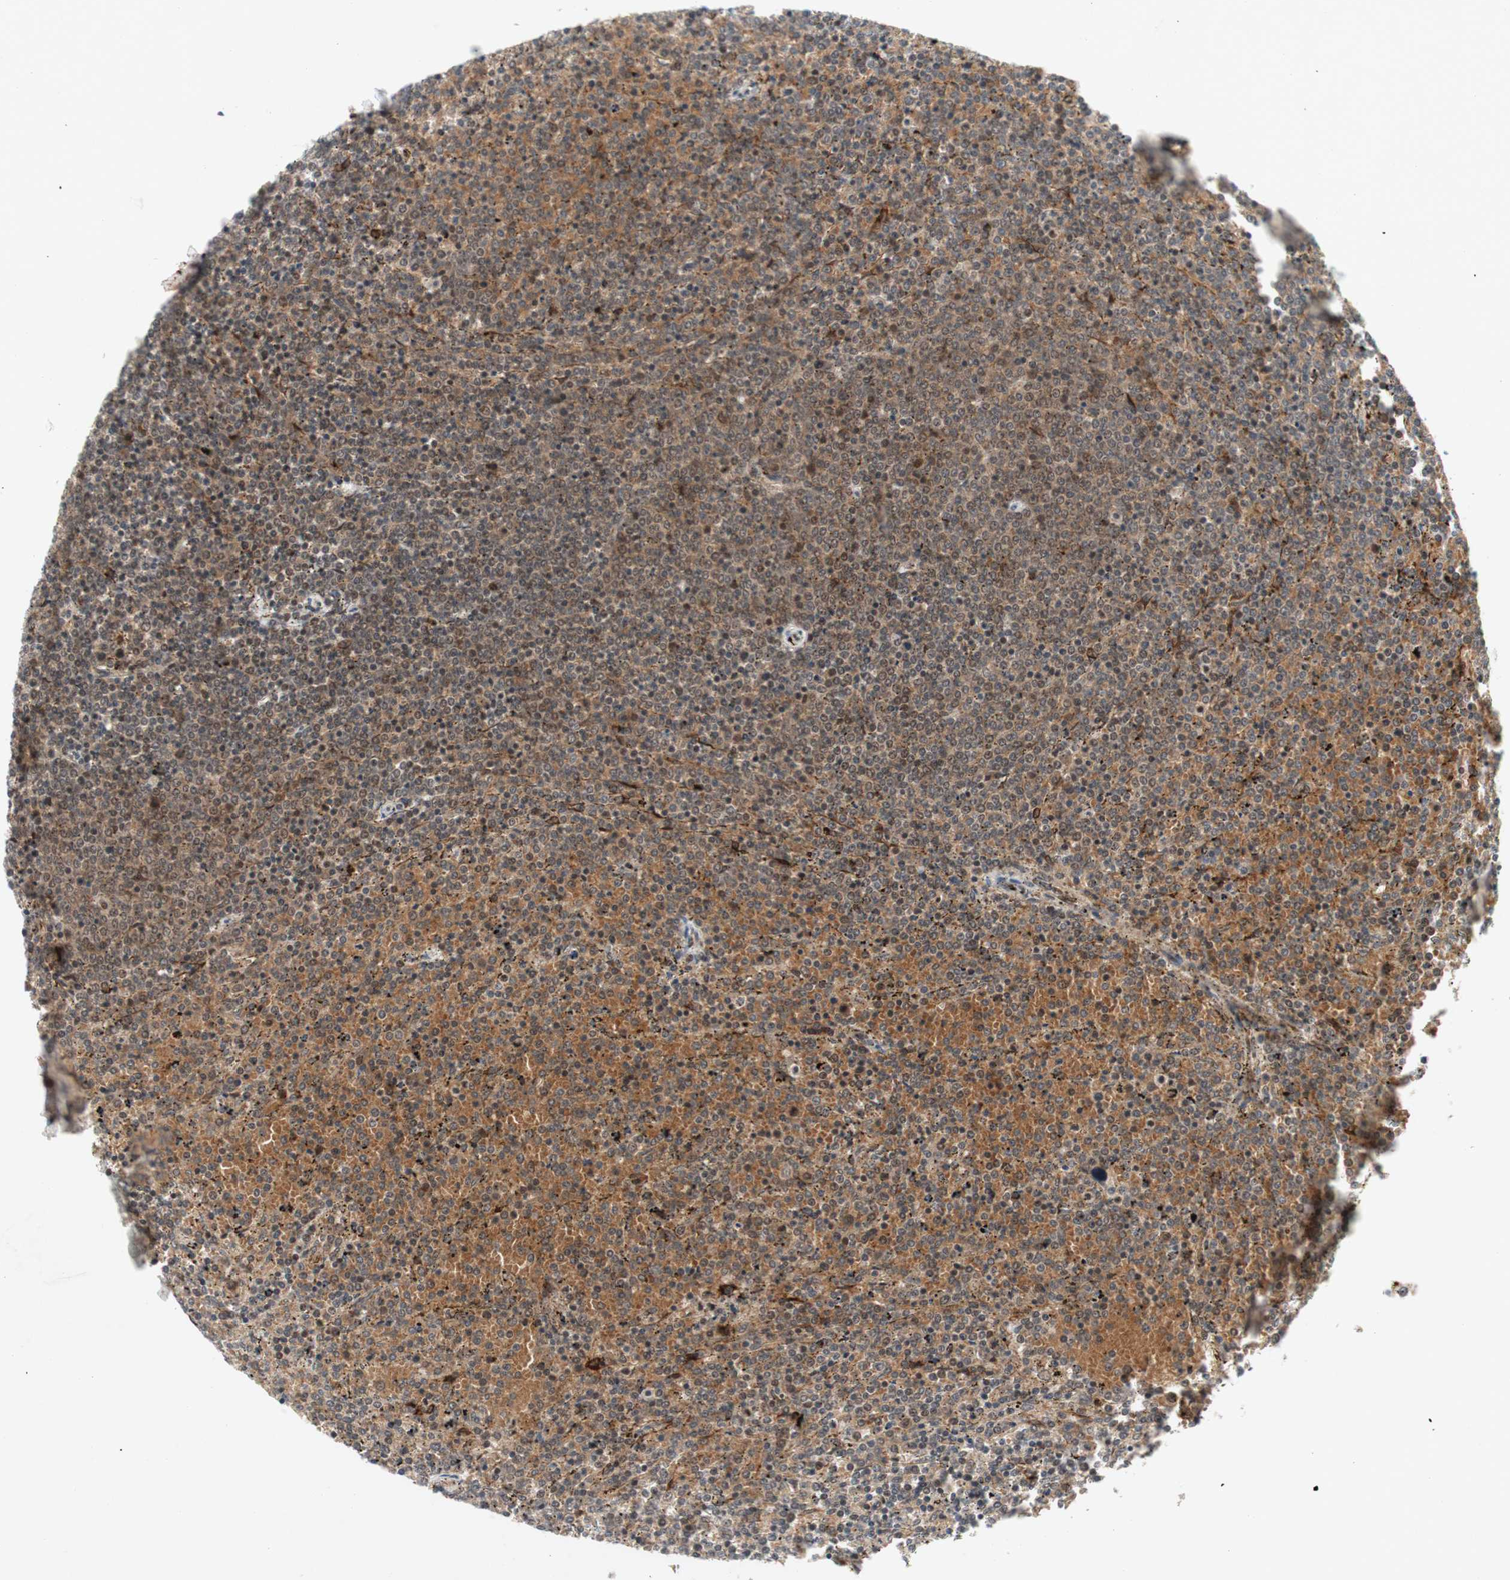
{"staining": {"intensity": "negative", "quantity": "none", "location": "none"}, "tissue": "lymphoma", "cell_type": "Tumor cells", "image_type": "cancer", "snomed": [{"axis": "morphology", "description": "Malignant lymphoma, non-Hodgkin's type, Low grade"}, {"axis": "topography", "description": "Spleen"}], "caption": "The image displays no staining of tumor cells in malignant lymphoma, non-Hodgkin's type (low-grade).", "gene": "TCF12", "patient": {"sex": "female", "age": 77}}